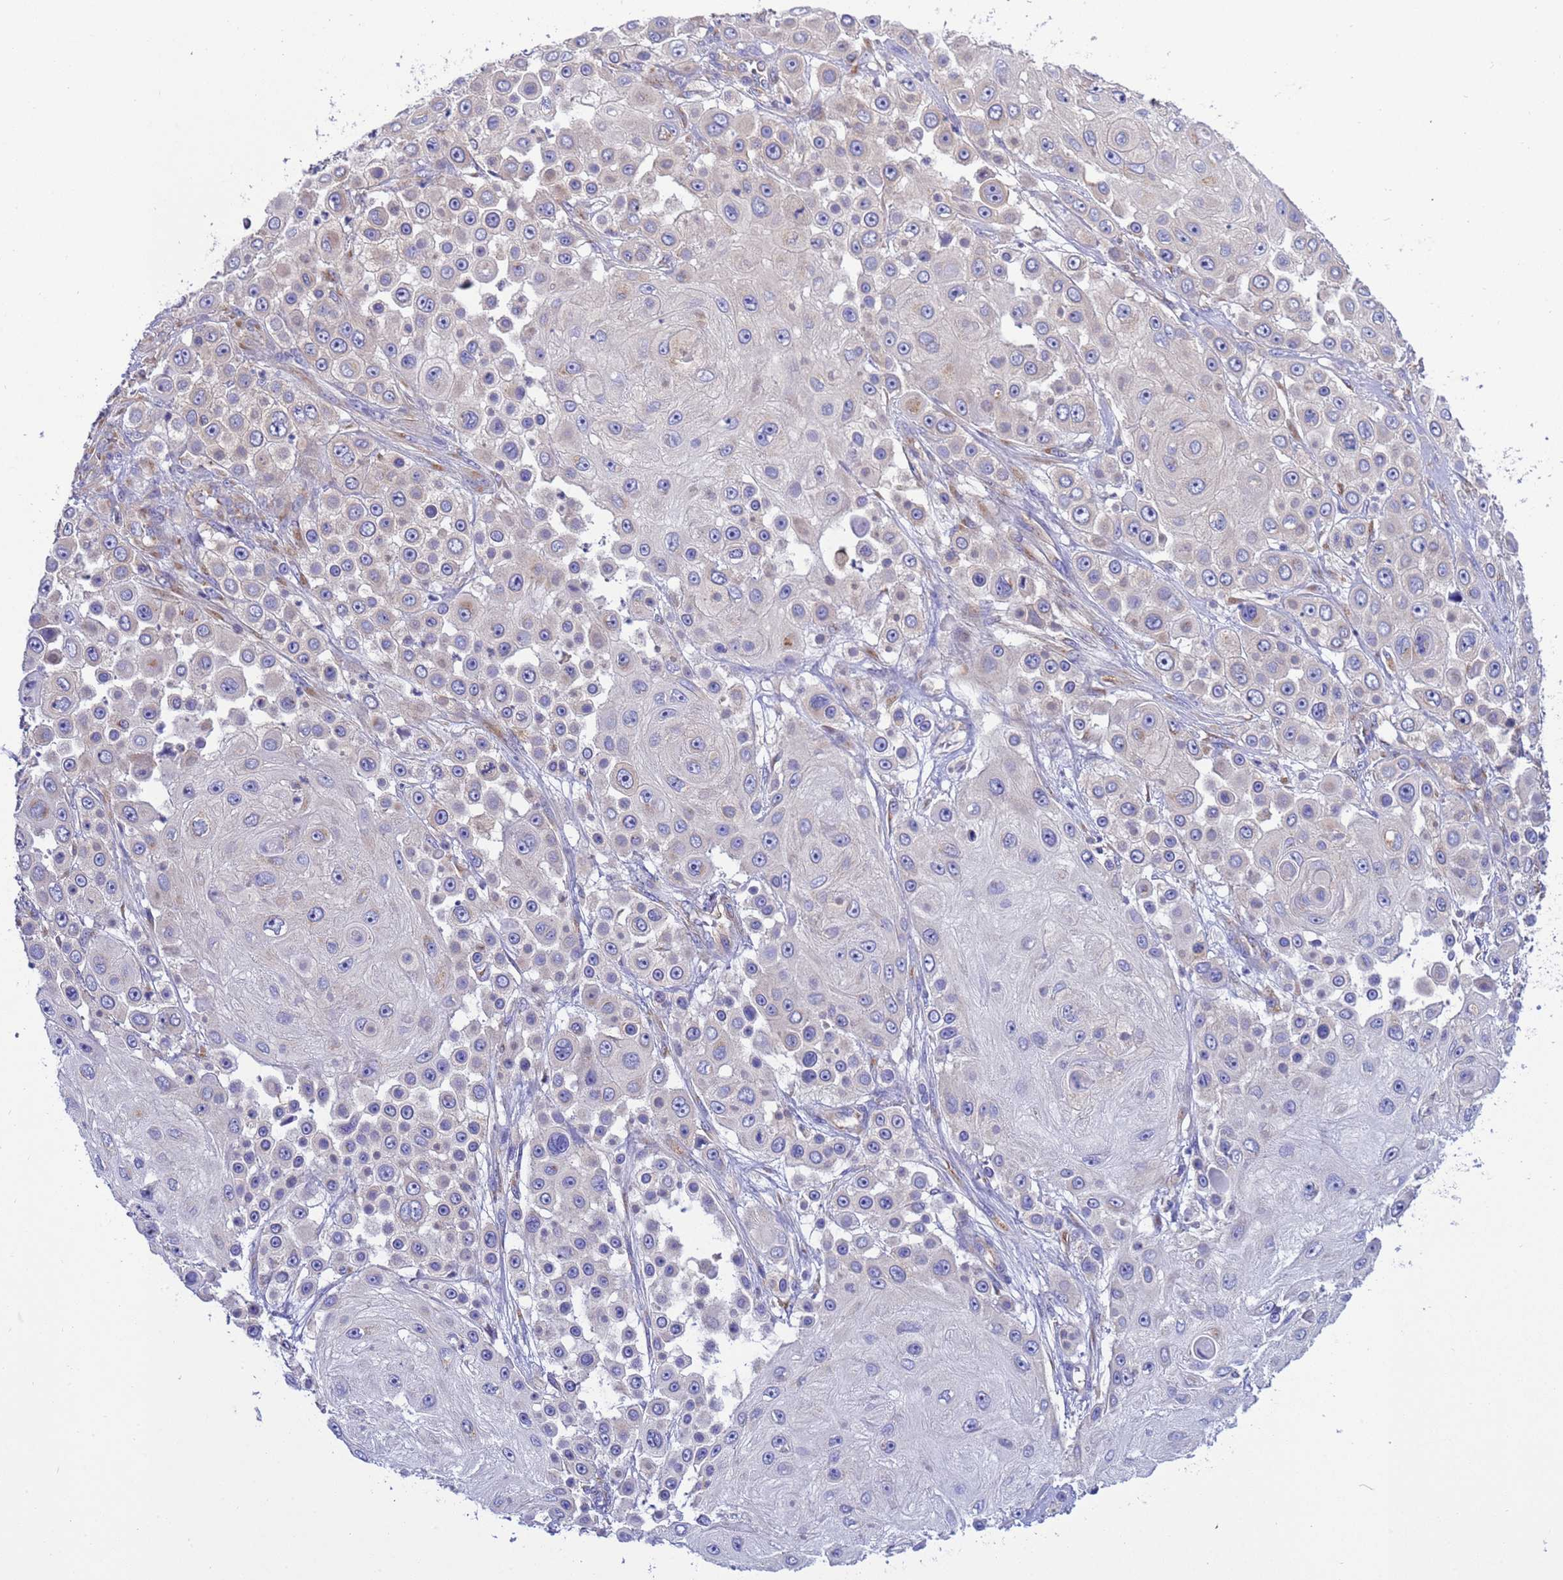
{"staining": {"intensity": "negative", "quantity": "none", "location": "none"}, "tissue": "skin cancer", "cell_type": "Tumor cells", "image_type": "cancer", "snomed": [{"axis": "morphology", "description": "Squamous cell carcinoma, NOS"}, {"axis": "topography", "description": "Skin"}], "caption": "Skin cancer (squamous cell carcinoma) was stained to show a protein in brown. There is no significant positivity in tumor cells.", "gene": "ANAPC1", "patient": {"sex": "male", "age": 67}}